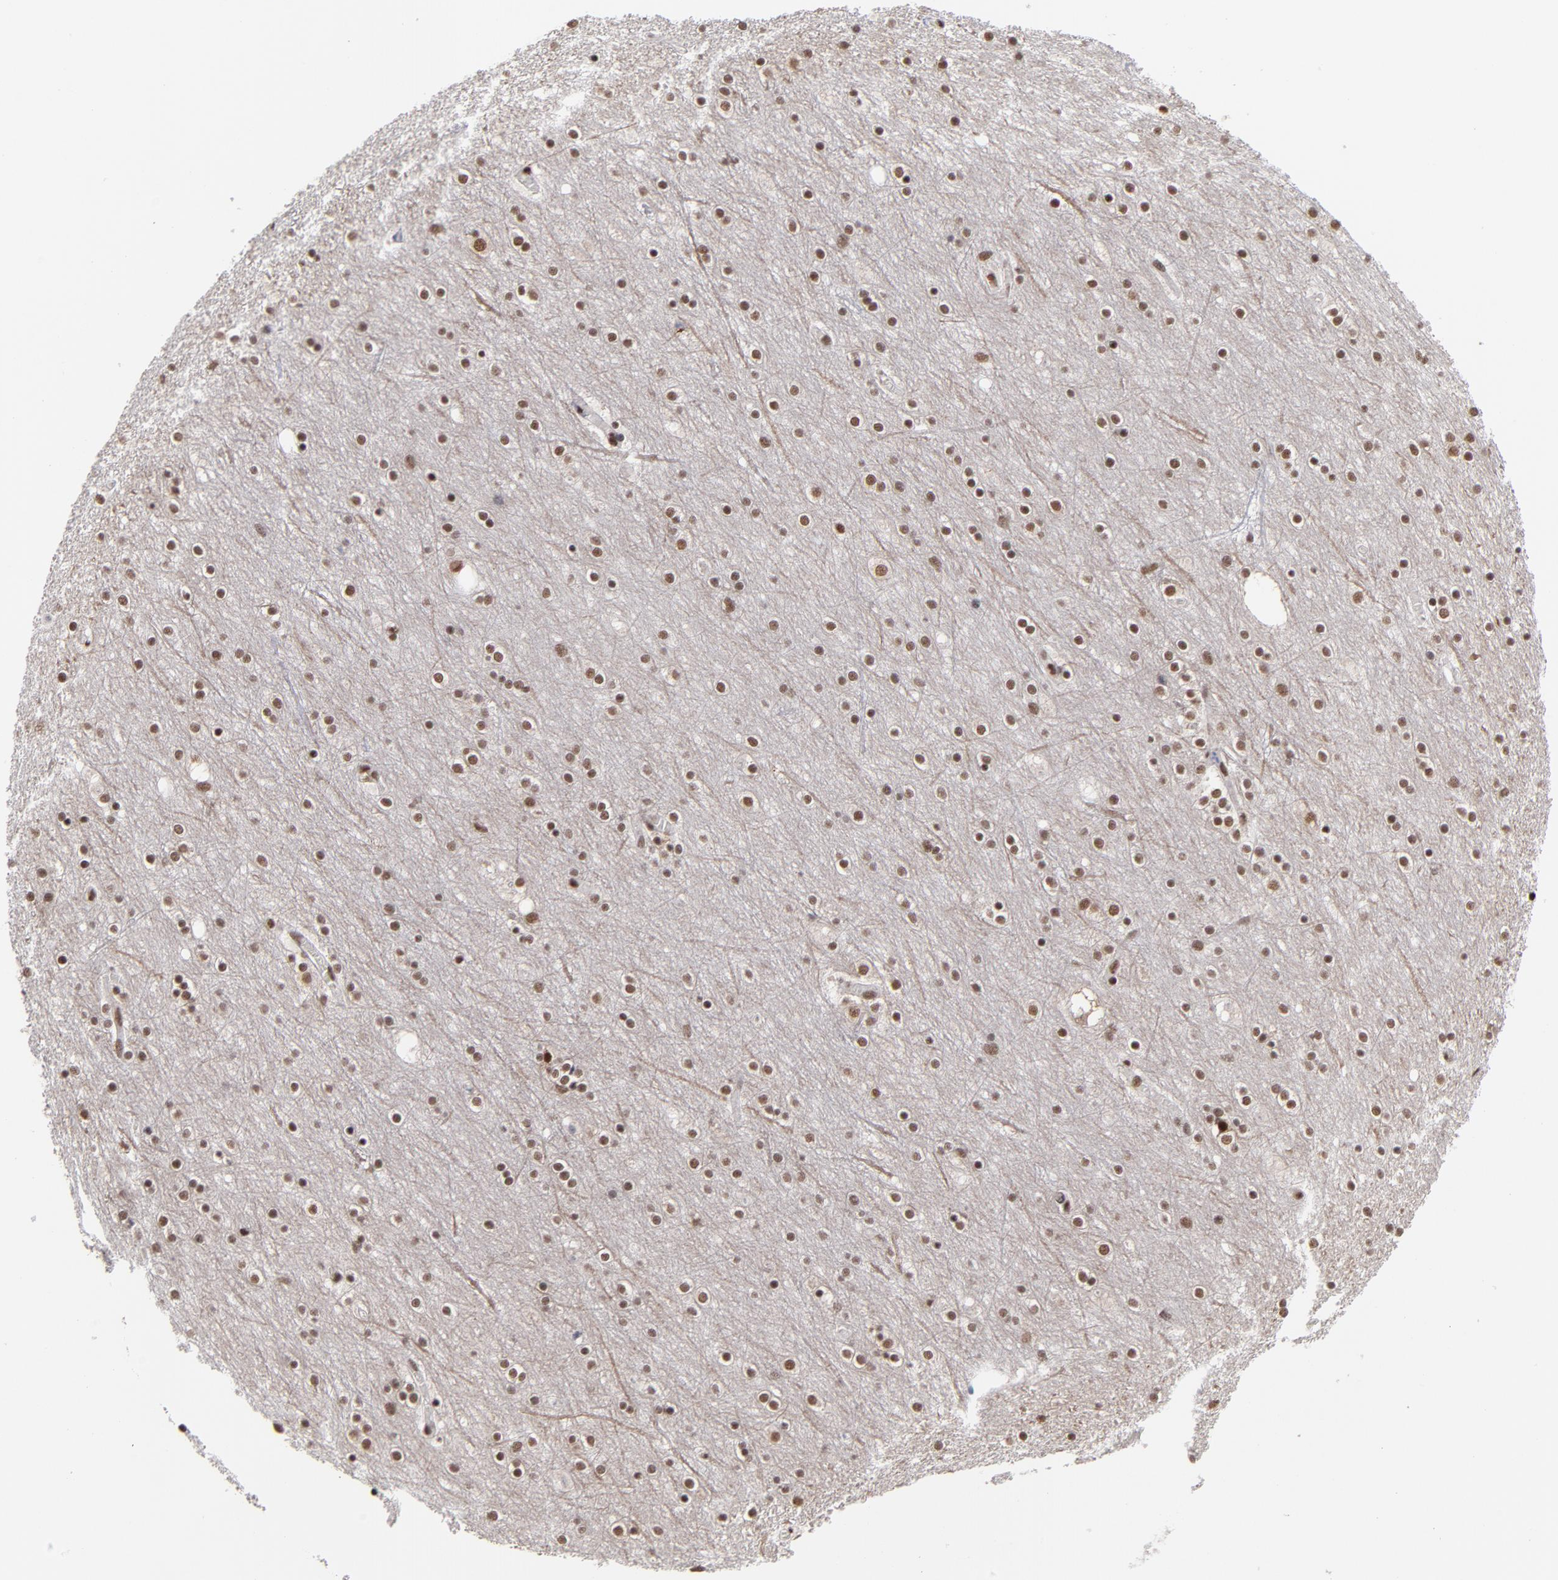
{"staining": {"intensity": "moderate", "quantity": ">75%", "location": "nuclear"}, "tissue": "cerebral cortex", "cell_type": "Endothelial cells", "image_type": "normal", "snomed": [{"axis": "morphology", "description": "Normal tissue, NOS"}, {"axis": "topography", "description": "Cerebral cortex"}], "caption": "About >75% of endothelial cells in unremarkable cerebral cortex show moderate nuclear protein staining as visualized by brown immunohistochemical staining.", "gene": "ZNF3", "patient": {"sex": "female", "age": 54}}